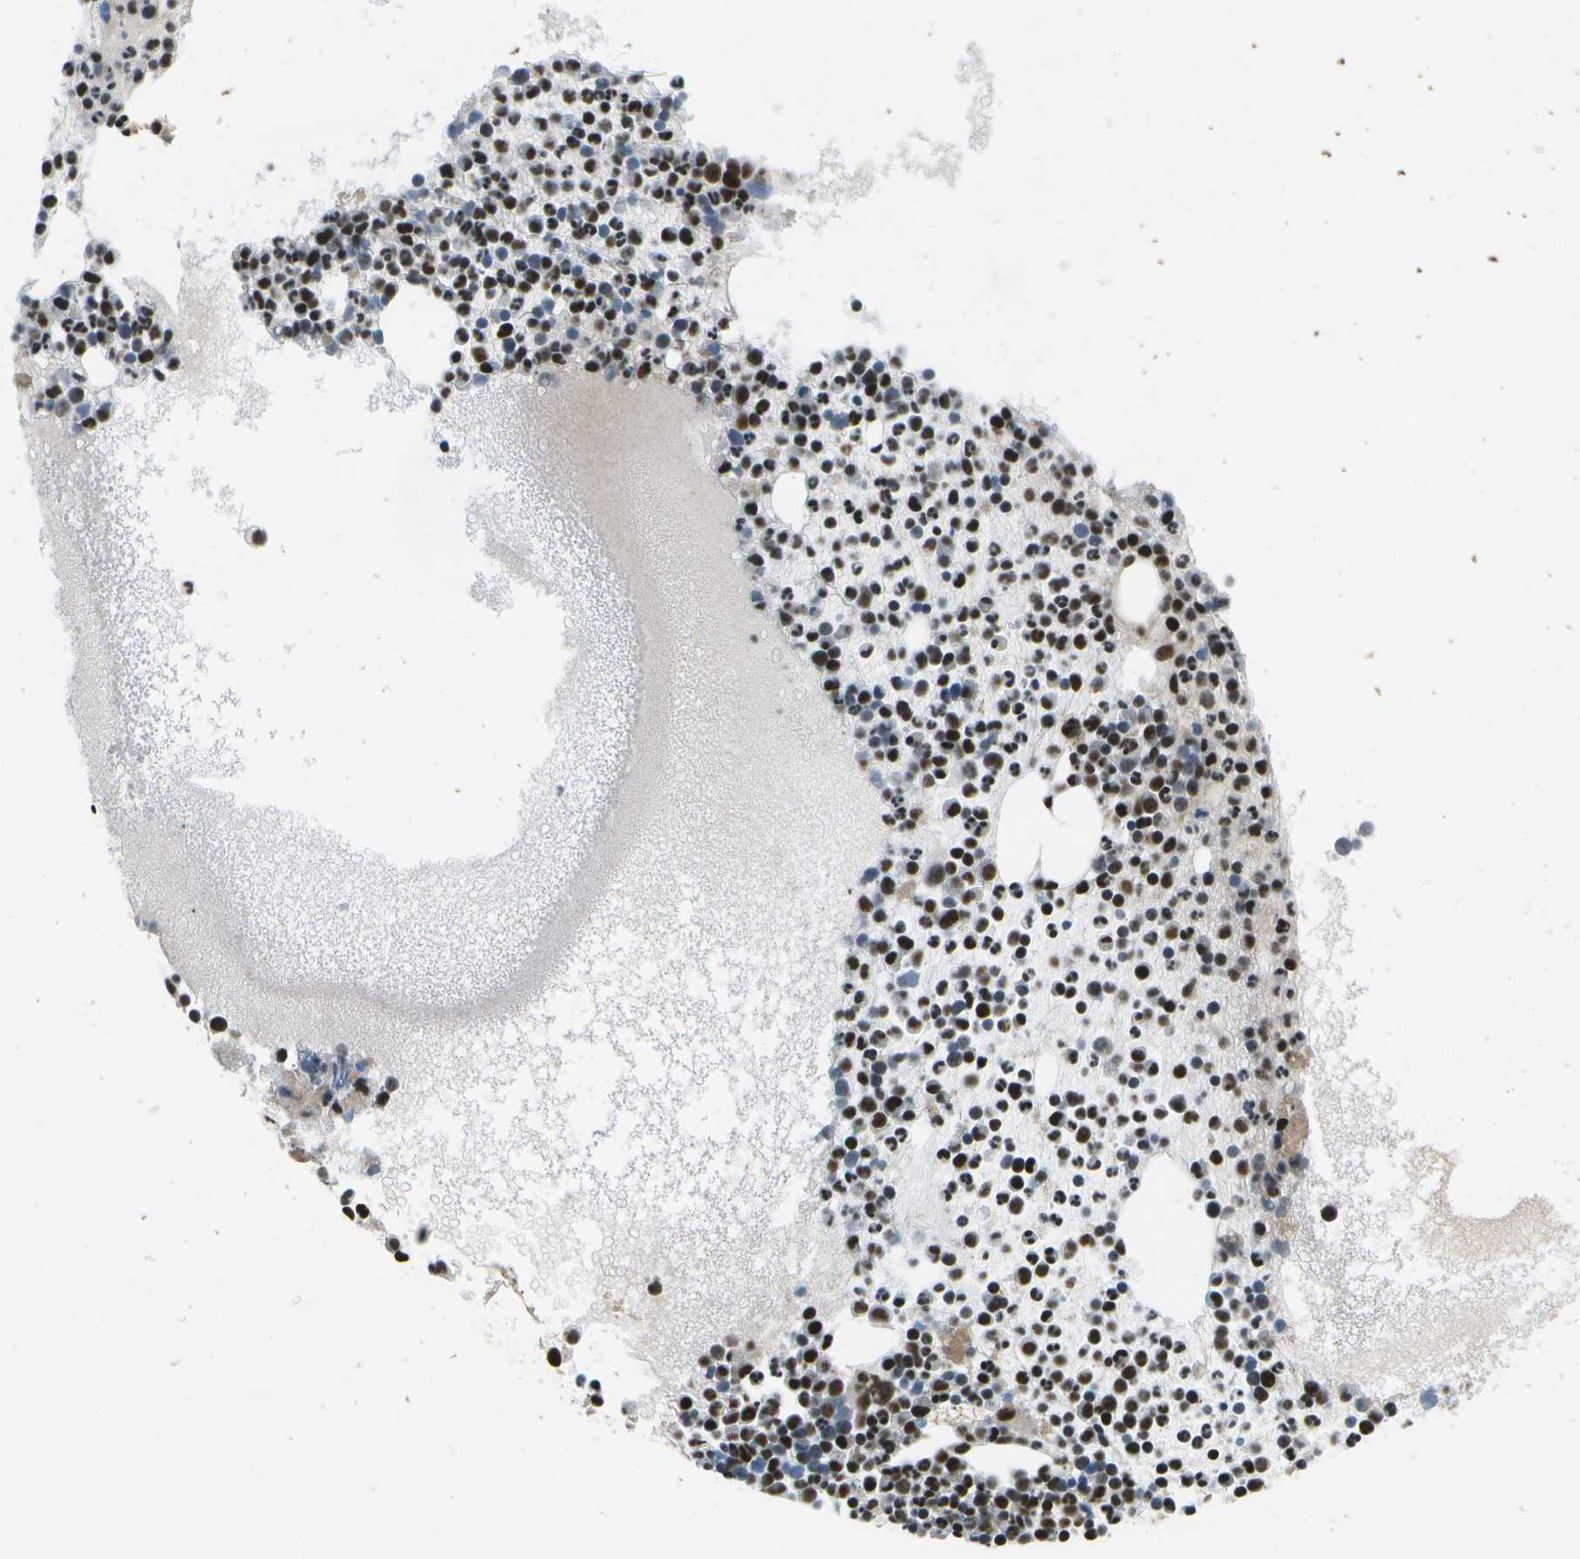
{"staining": {"intensity": "strong", "quantity": ">75%", "location": "nuclear"}, "tissue": "bone marrow", "cell_type": "Hematopoietic cells", "image_type": "normal", "snomed": [{"axis": "morphology", "description": "Normal tissue, NOS"}, {"axis": "morphology", "description": "Inflammation, NOS"}, {"axis": "topography", "description": "Bone marrow"}], "caption": "High-magnification brightfield microscopy of normal bone marrow stained with DAB (brown) and counterstained with hematoxylin (blue). hematopoietic cells exhibit strong nuclear staining is seen in about>75% of cells. The staining was performed using DAB (3,3'-diaminobenzidine) to visualize the protein expression in brown, while the nuclei were stained in blue with hematoxylin (Magnification: 20x).", "gene": "GANC", "patient": {"sex": "male", "age": 58}}